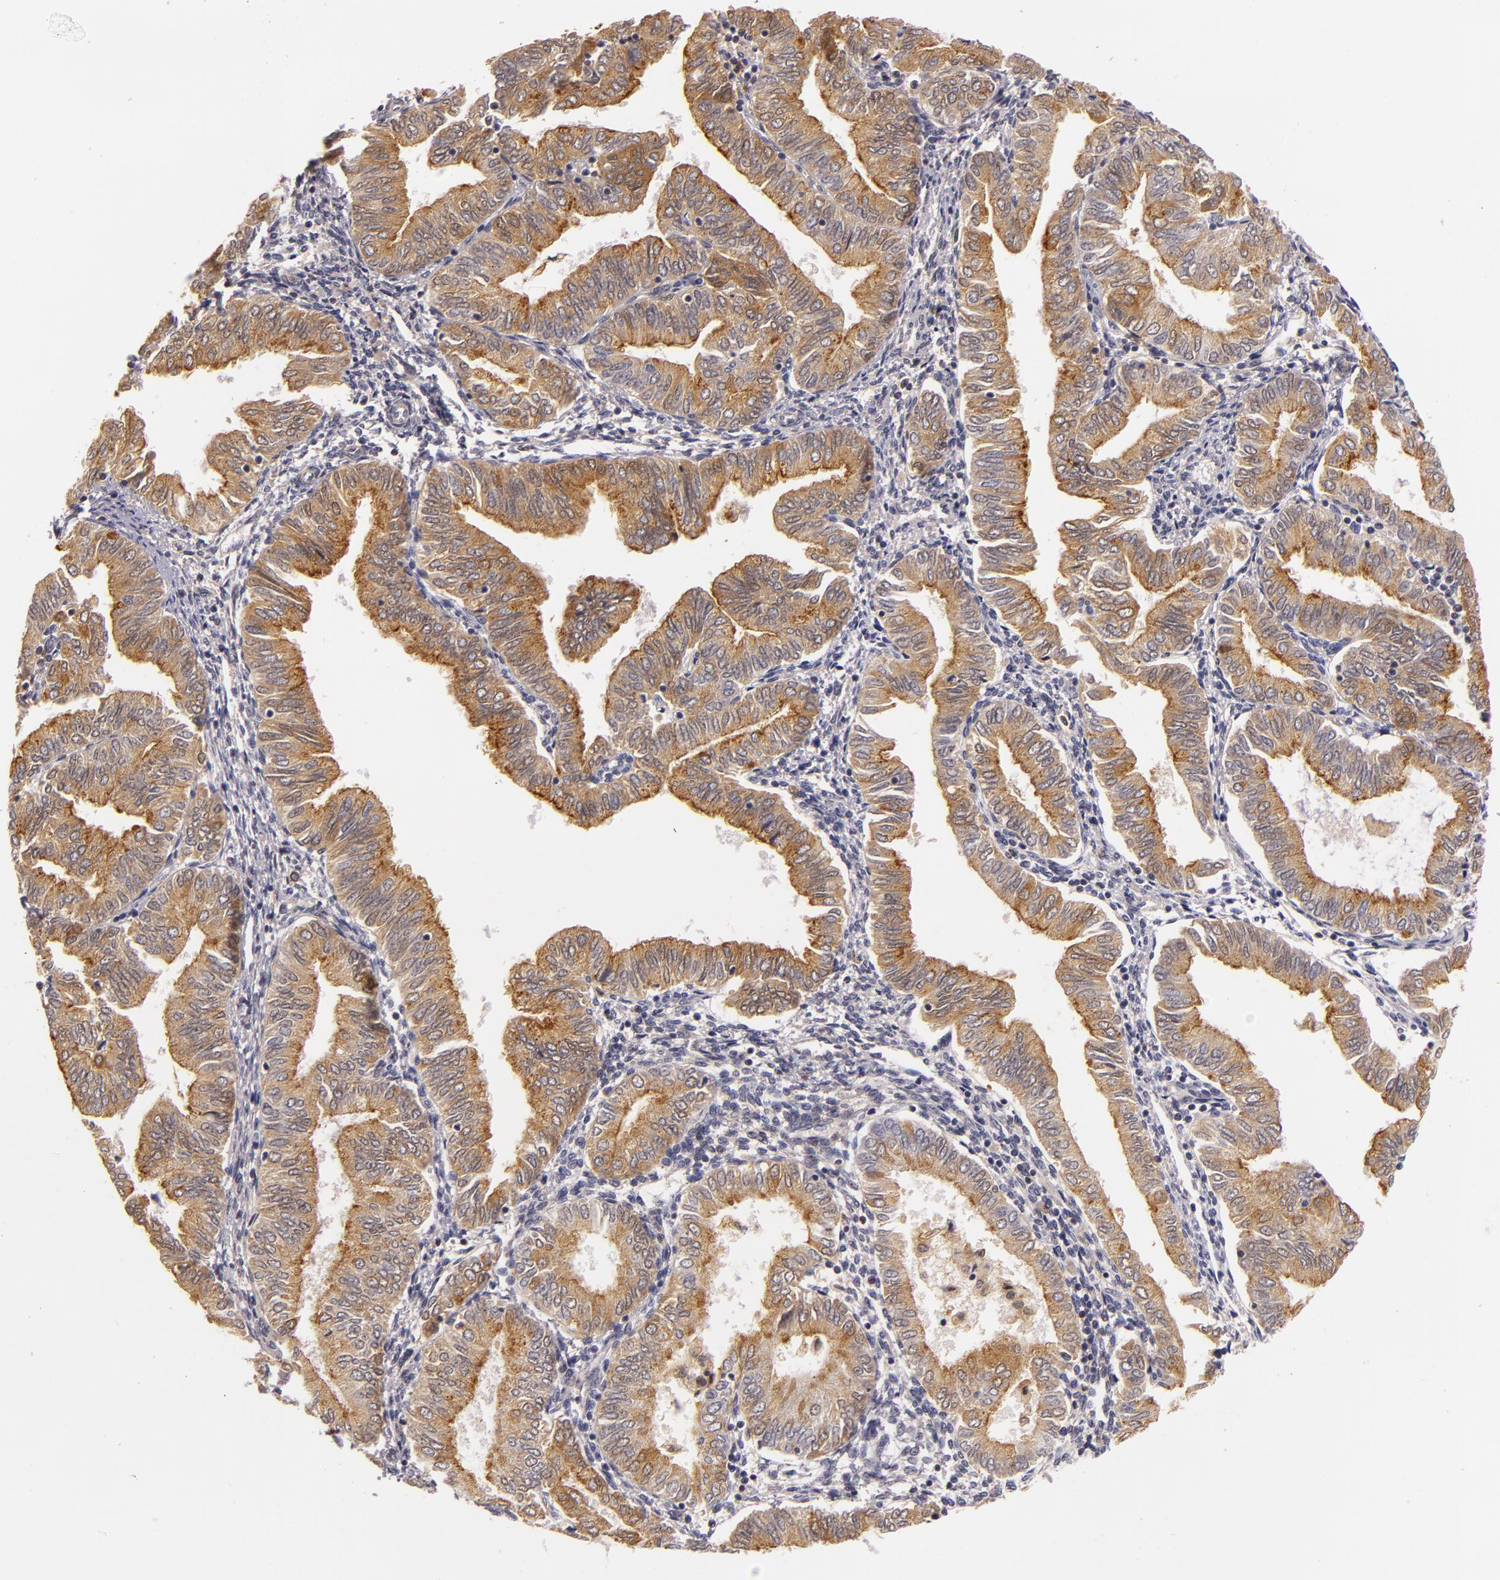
{"staining": {"intensity": "strong", "quantity": ">75%", "location": "nuclear"}, "tissue": "endometrial cancer", "cell_type": "Tumor cells", "image_type": "cancer", "snomed": [{"axis": "morphology", "description": "Adenocarcinoma, NOS"}, {"axis": "topography", "description": "Endometrium"}], "caption": "Immunohistochemical staining of human endometrial adenocarcinoma displays high levels of strong nuclear protein staining in approximately >75% of tumor cells. The protein of interest is stained brown, and the nuclei are stained in blue (DAB (3,3'-diaminobenzidine) IHC with brightfield microscopy, high magnification).", "gene": "TOM1", "patient": {"sex": "female", "age": 51}}